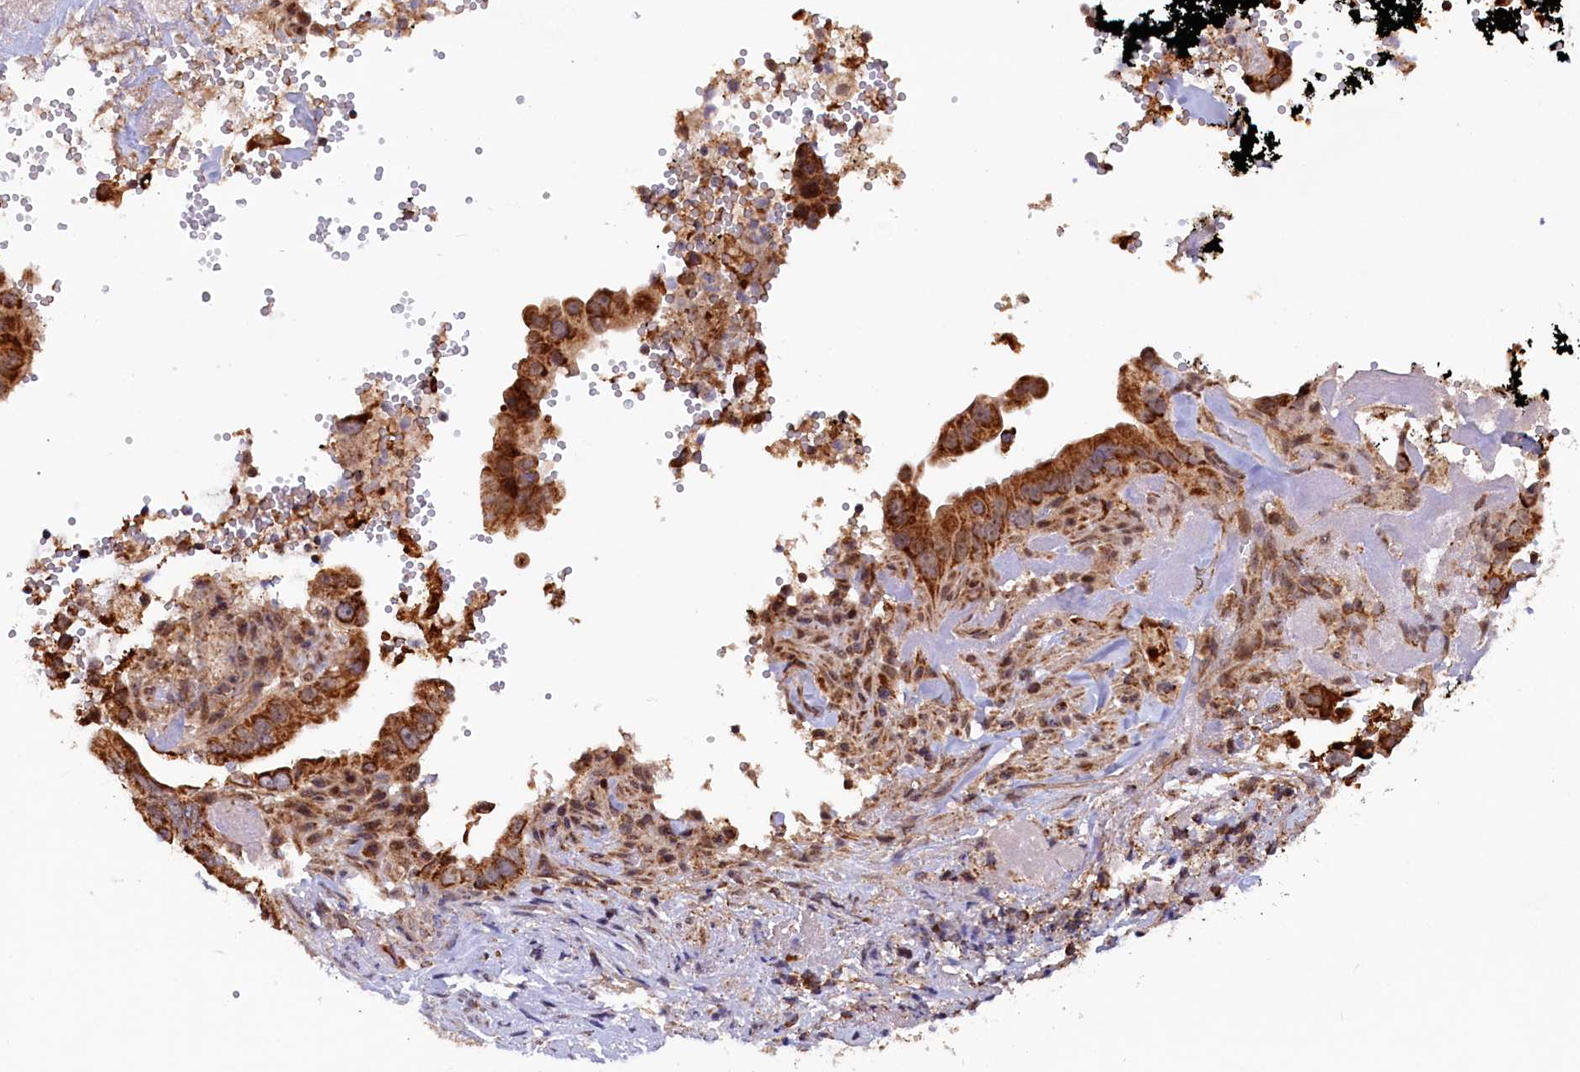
{"staining": {"intensity": "strong", "quantity": ">75%", "location": "cytoplasmic/membranous"}, "tissue": "pancreatic cancer", "cell_type": "Tumor cells", "image_type": "cancer", "snomed": [{"axis": "morphology", "description": "Inflammation, NOS"}, {"axis": "morphology", "description": "Adenocarcinoma, NOS"}, {"axis": "topography", "description": "Pancreas"}], "caption": "Pancreatic adenocarcinoma stained with a brown dye exhibits strong cytoplasmic/membranous positive staining in approximately >75% of tumor cells.", "gene": "DUS3L", "patient": {"sex": "female", "age": 56}}